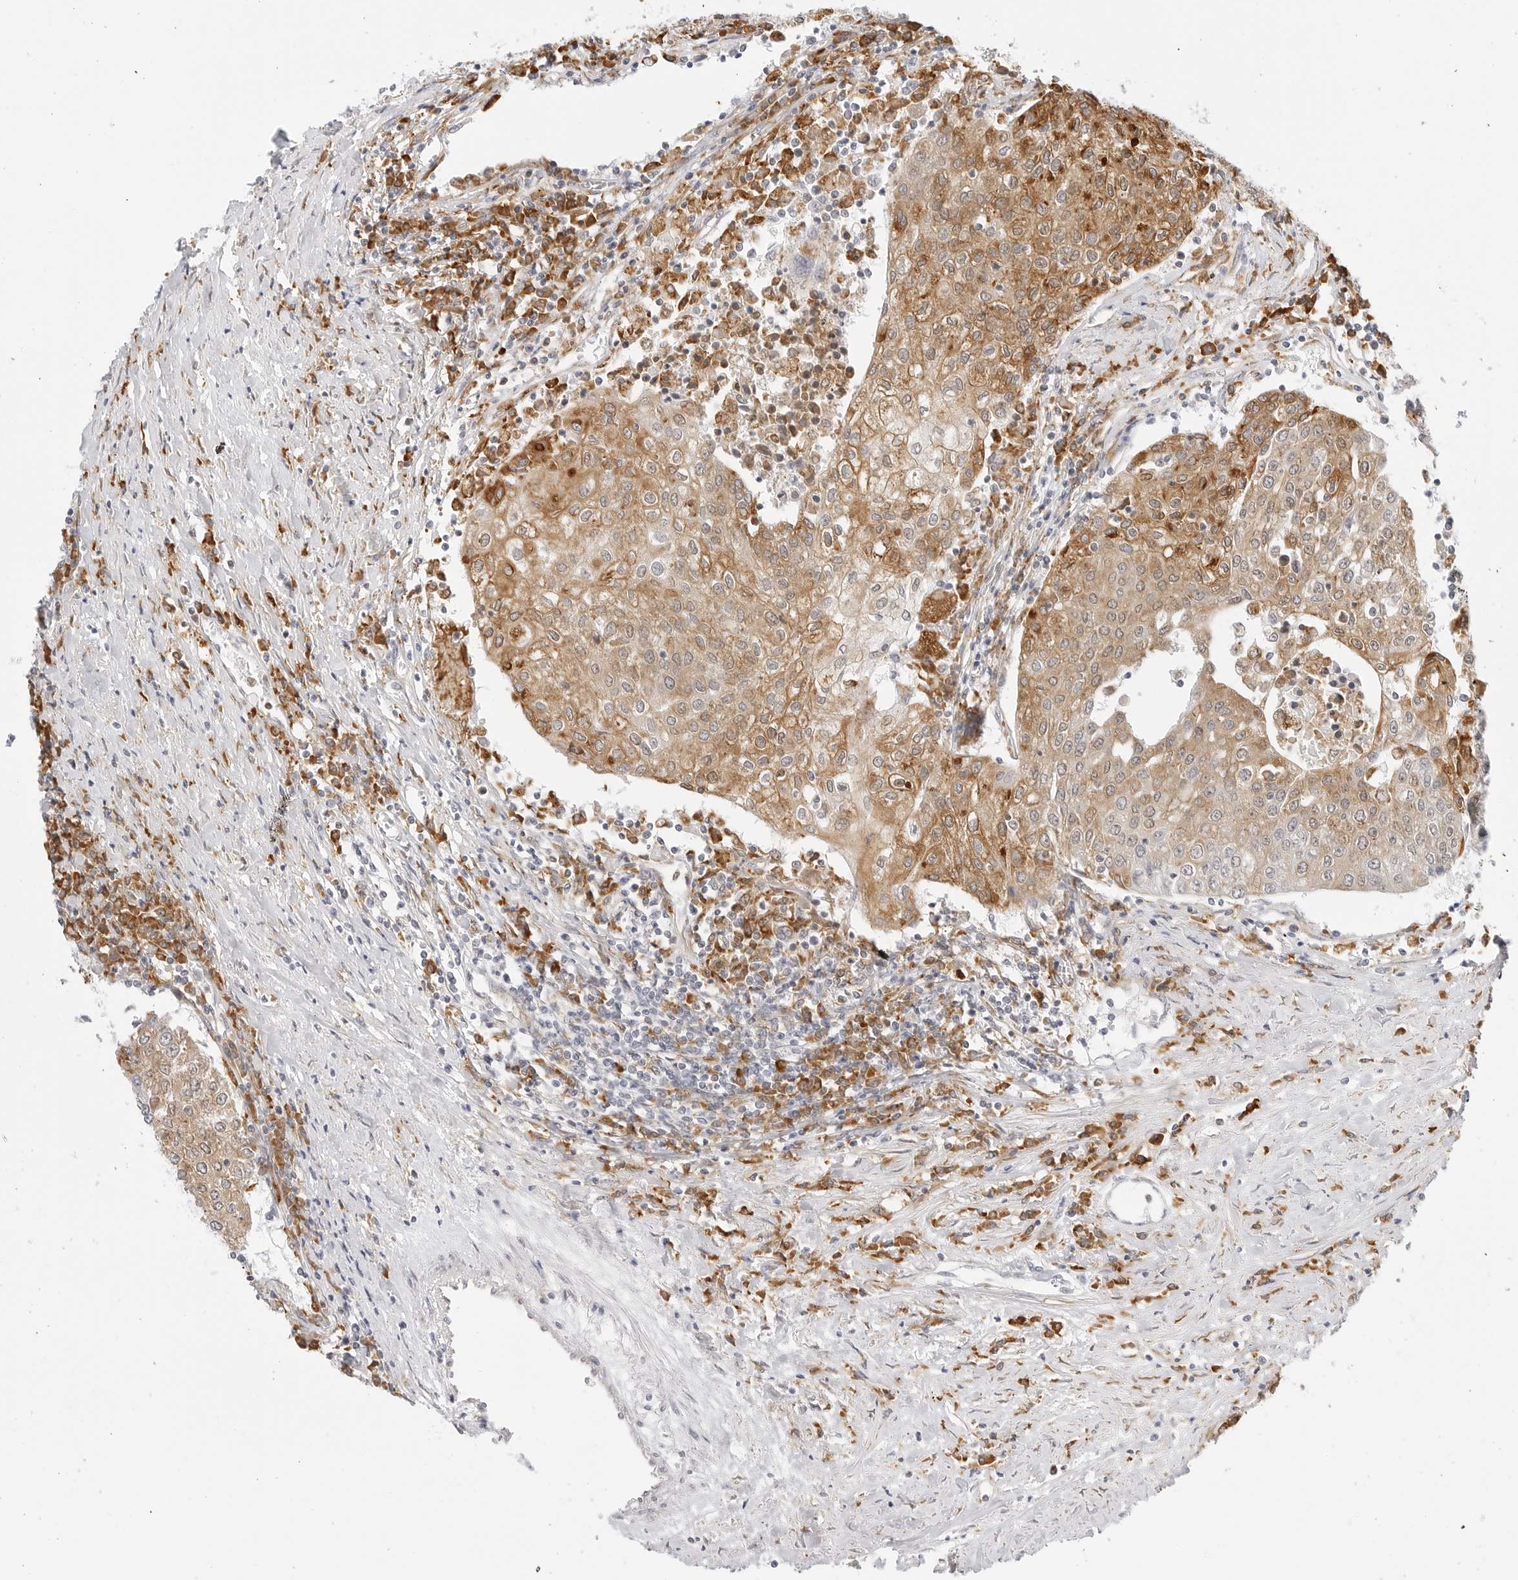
{"staining": {"intensity": "moderate", "quantity": ">75%", "location": "cytoplasmic/membranous"}, "tissue": "urothelial cancer", "cell_type": "Tumor cells", "image_type": "cancer", "snomed": [{"axis": "morphology", "description": "Urothelial carcinoma, High grade"}, {"axis": "topography", "description": "Urinary bladder"}], "caption": "This image displays urothelial carcinoma (high-grade) stained with immunohistochemistry to label a protein in brown. The cytoplasmic/membranous of tumor cells show moderate positivity for the protein. Nuclei are counter-stained blue.", "gene": "THEM4", "patient": {"sex": "female", "age": 85}}